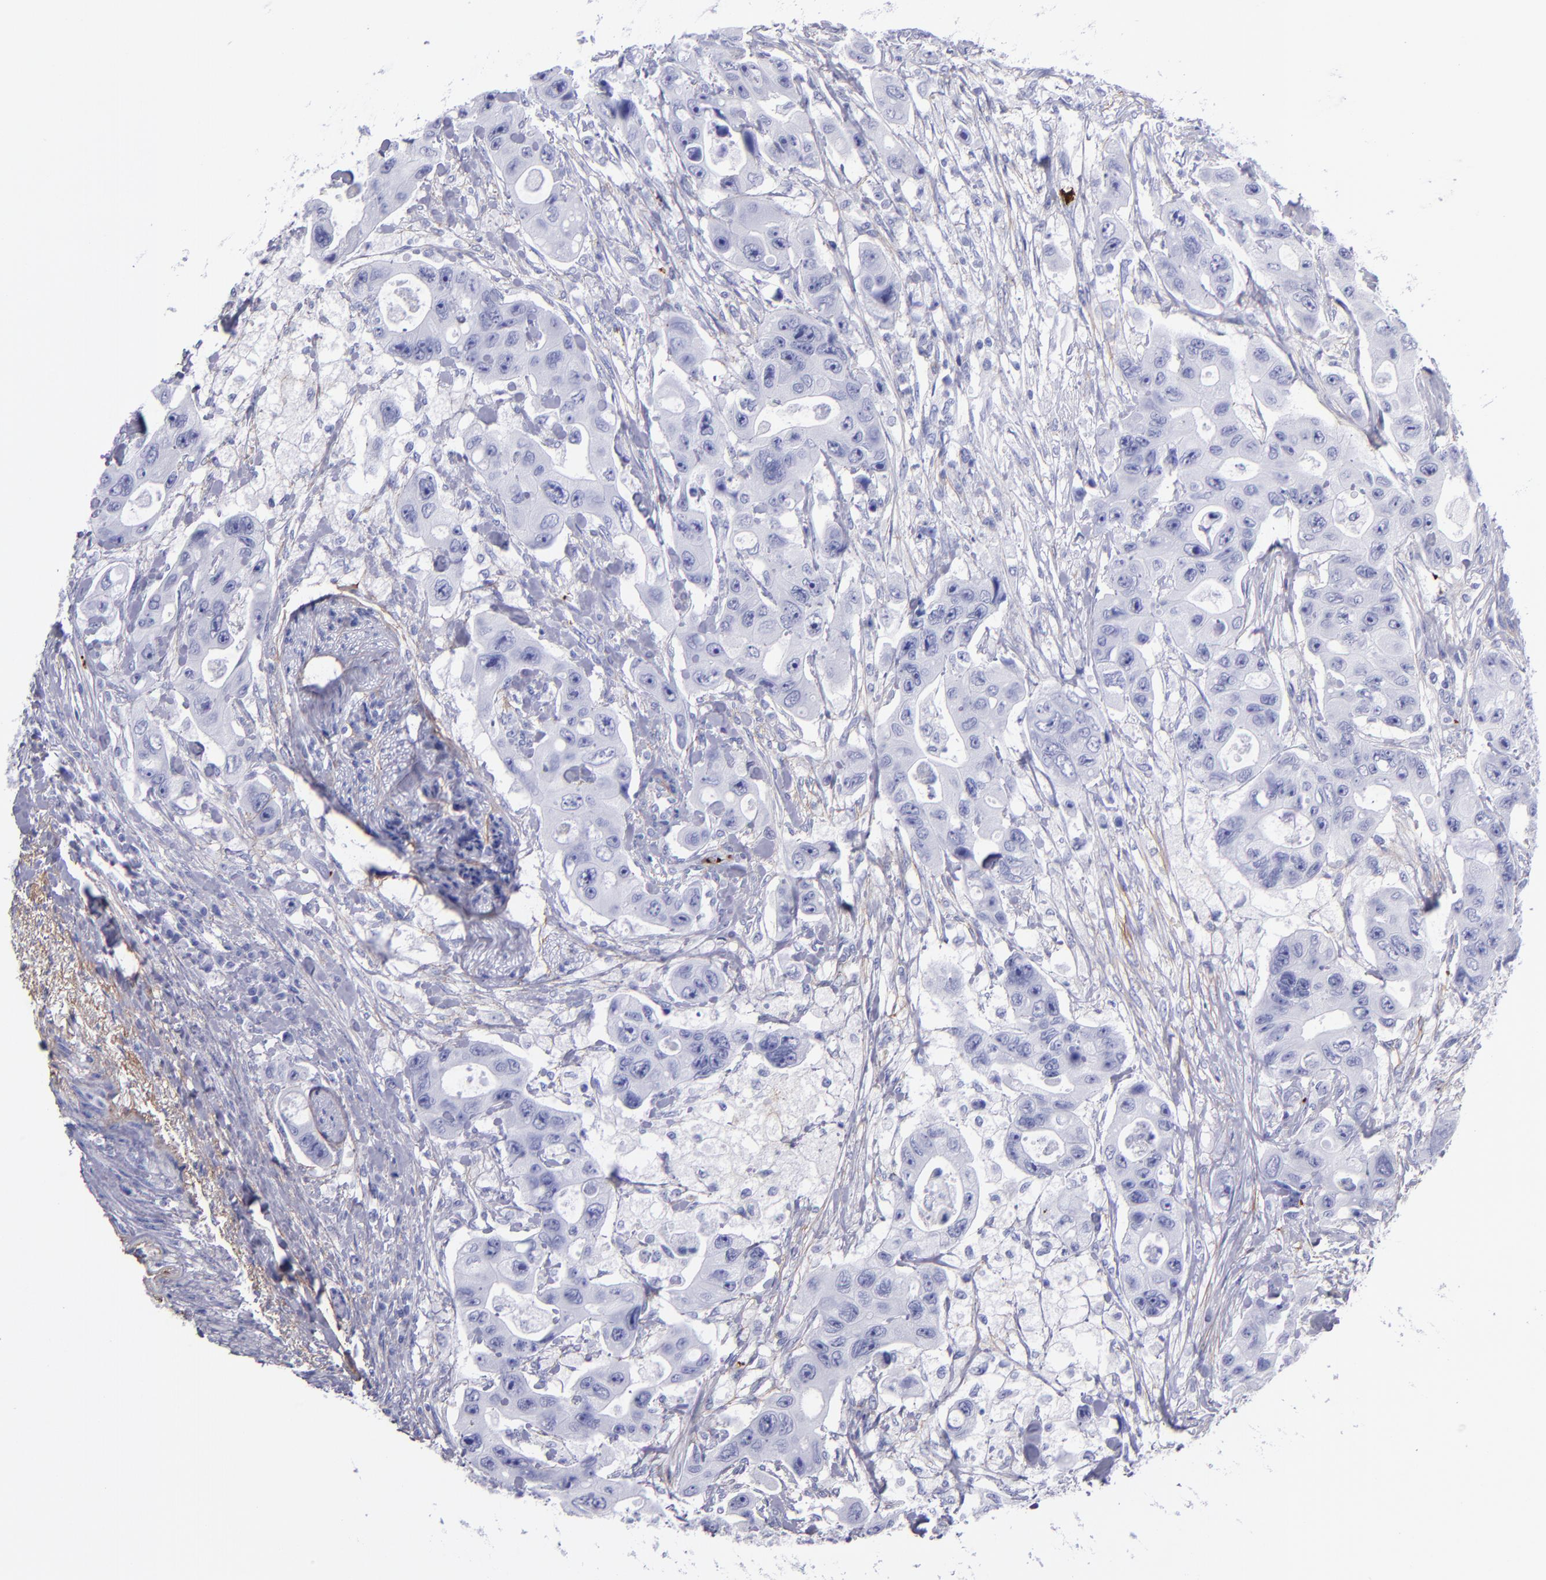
{"staining": {"intensity": "negative", "quantity": "none", "location": "none"}, "tissue": "colorectal cancer", "cell_type": "Tumor cells", "image_type": "cancer", "snomed": [{"axis": "morphology", "description": "Adenocarcinoma, NOS"}, {"axis": "topography", "description": "Colon"}], "caption": "A micrograph of colorectal adenocarcinoma stained for a protein exhibits no brown staining in tumor cells. (DAB IHC visualized using brightfield microscopy, high magnification).", "gene": "EFCAB13", "patient": {"sex": "female", "age": 46}}